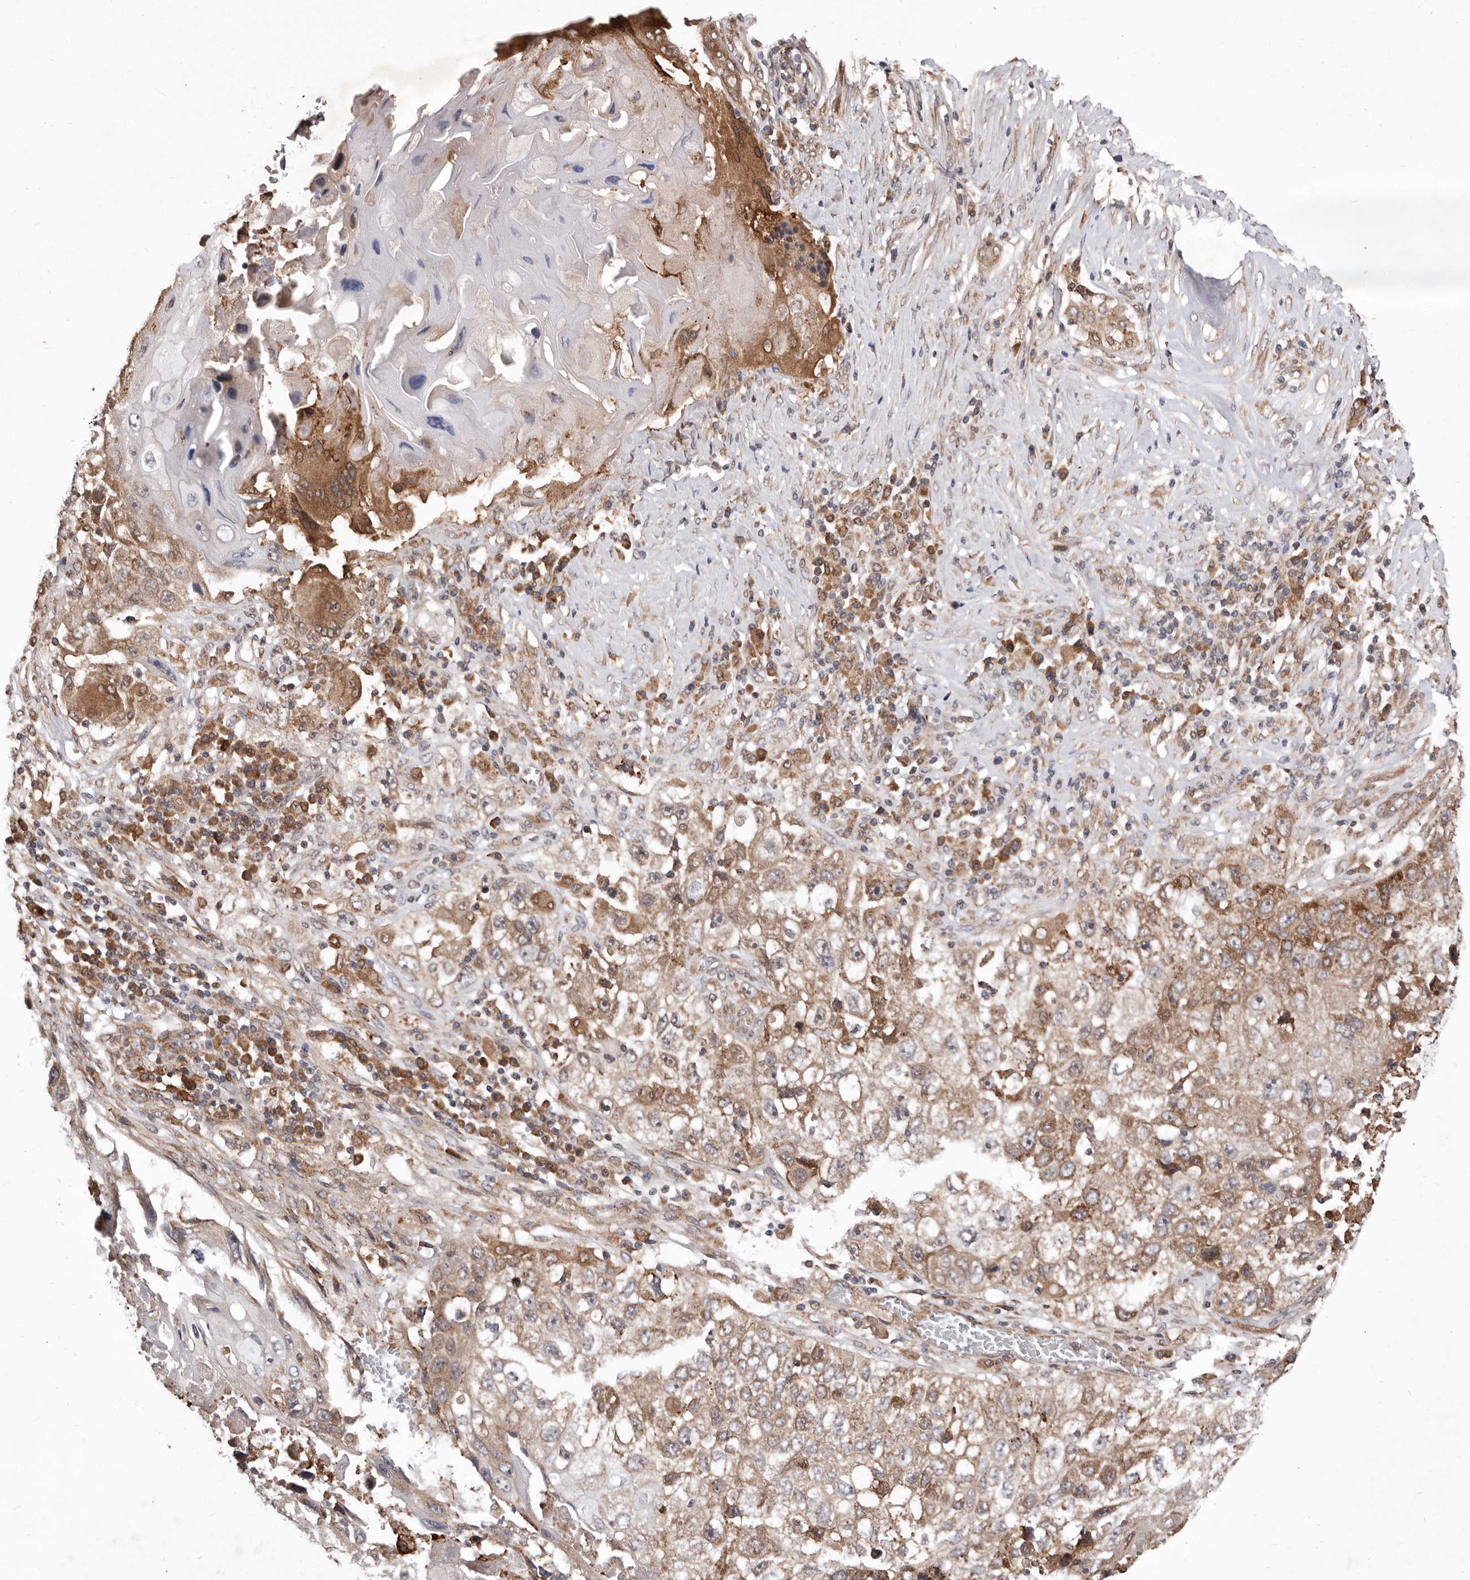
{"staining": {"intensity": "moderate", "quantity": "25%-75%", "location": "cytoplasmic/membranous"}, "tissue": "lung cancer", "cell_type": "Tumor cells", "image_type": "cancer", "snomed": [{"axis": "morphology", "description": "Squamous cell carcinoma, NOS"}, {"axis": "topography", "description": "Lung"}], "caption": "This image displays immunohistochemistry (IHC) staining of human lung squamous cell carcinoma, with medium moderate cytoplasmic/membranous positivity in approximately 25%-75% of tumor cells.", "gene": "RRM2B", "patient": {"sex": "male", "age": 61}}